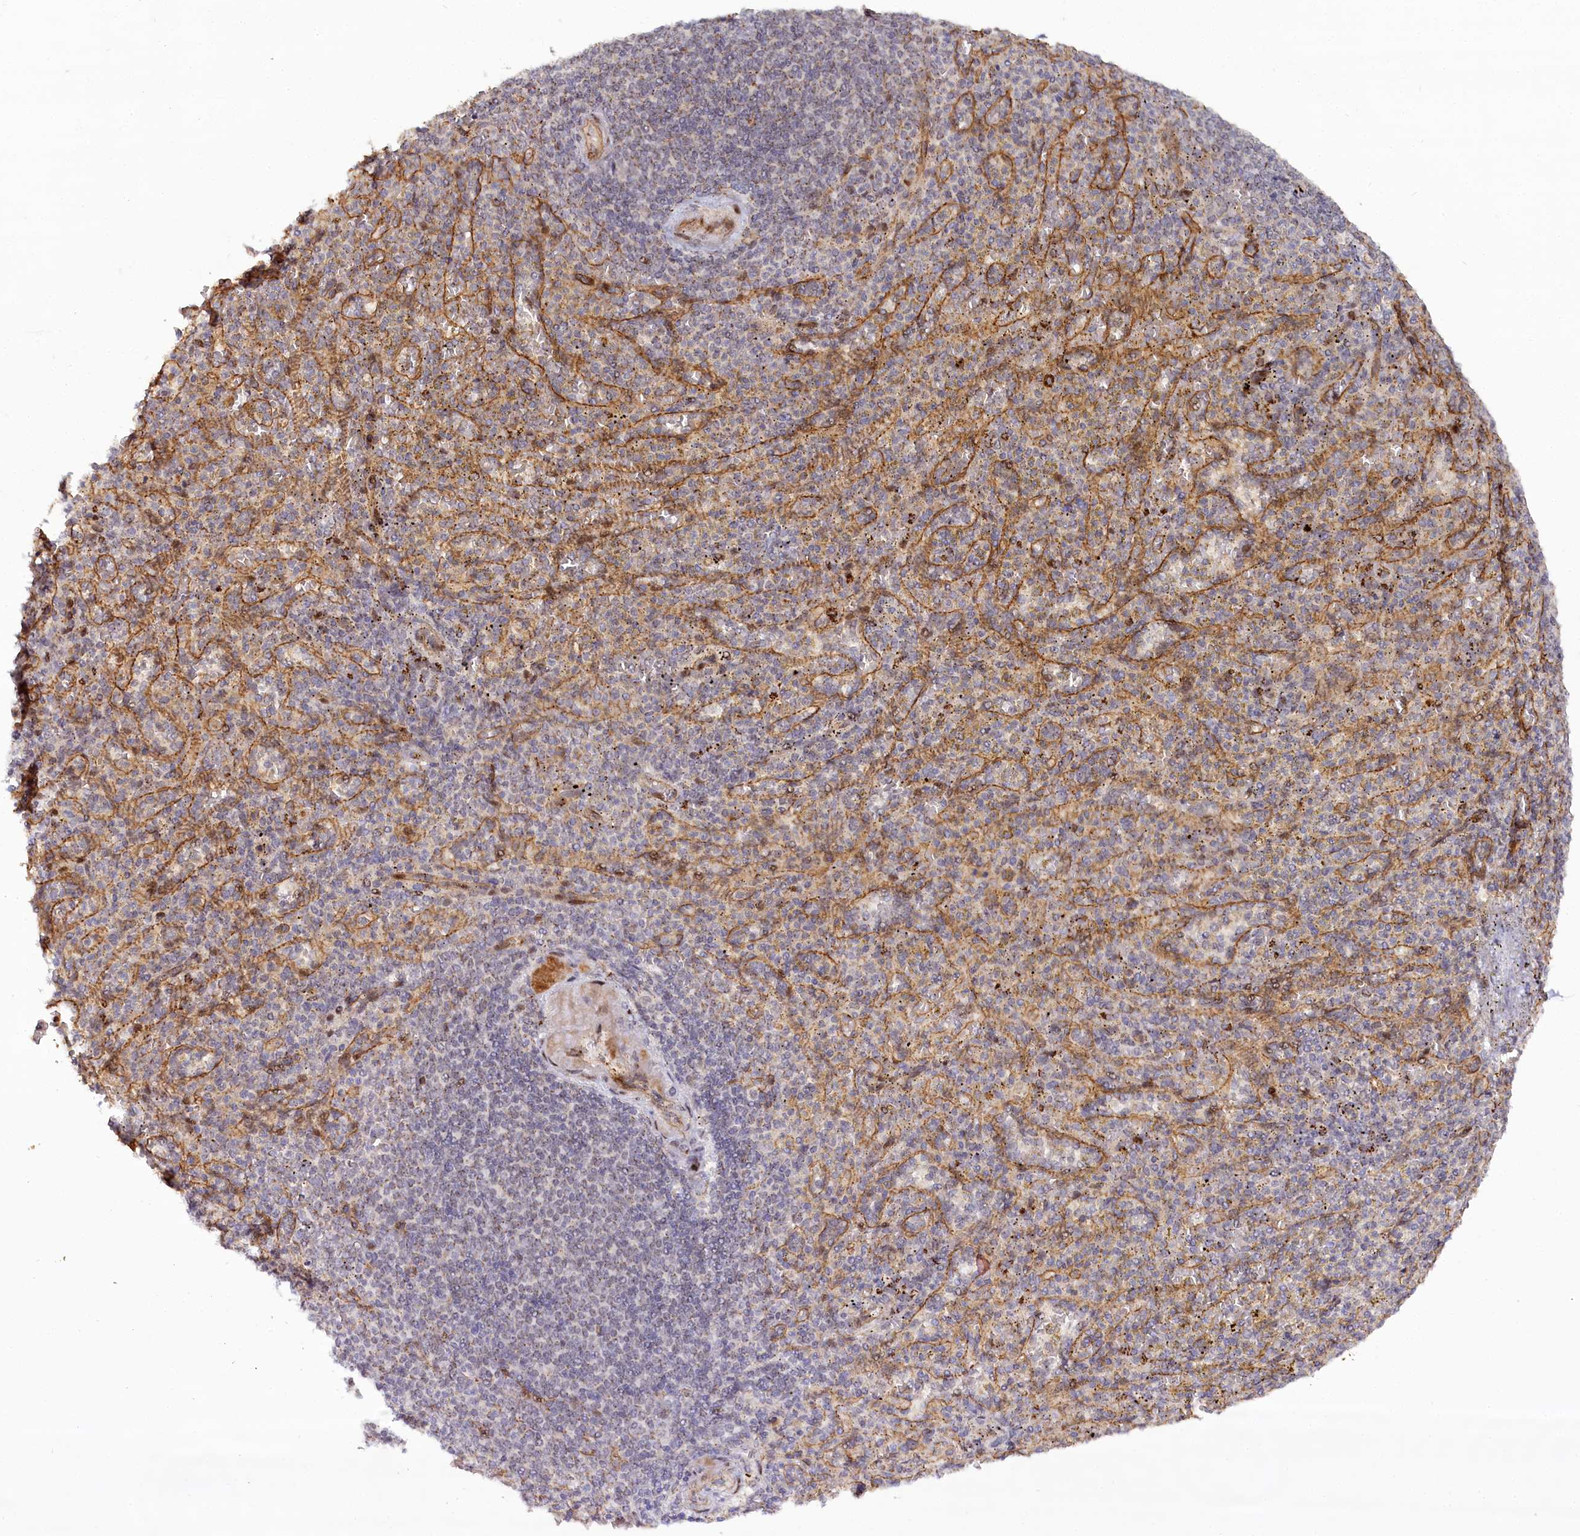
{"staining": {"intensity": "negative", "quantity": "none", "location": "none"}, "tissue": "spleen", "cell_type": "Cells in red pulp", "image_type": "normal", "snomed": [{"axis": "morphology", "description": "Normal tissue, NOS"}, {"axis": "topography", "description": "Spleen"}], "caption": "Image shows no protein positivity in cells in red pulp of benign spleen. The staining was performed using DAB to visualize the protein expression in brown, while the nuclei were stained in blue with hematoxylin (Magnification: 20x).", "gene": "COPG1", "patient": {"sex": "female", "age": 74}}